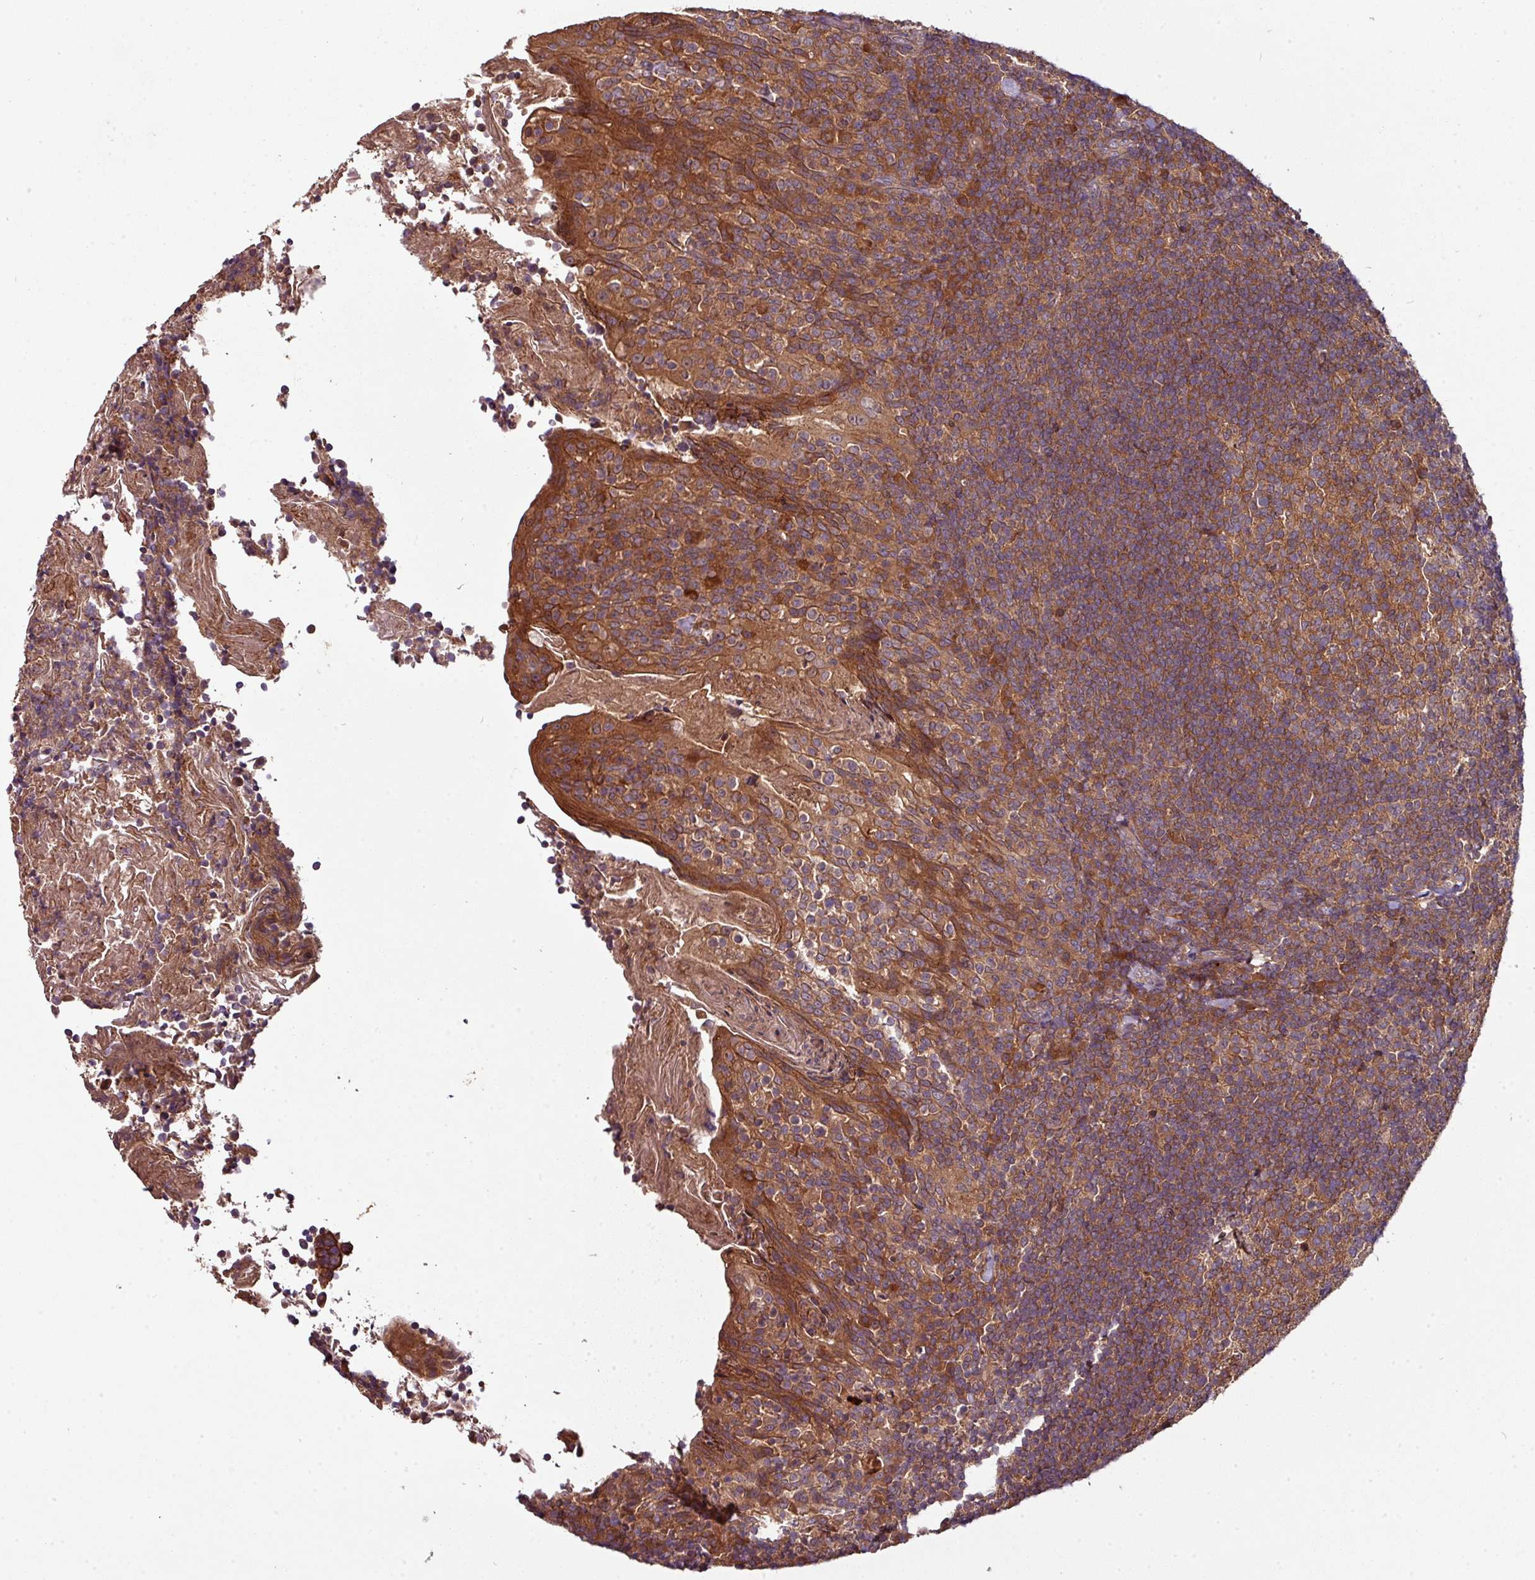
{"staining": {"intensity": "strong", "quantity": ">75%", "location": "cytoplasmic/membranous"}, "tissue": "tonsil", "cell_type": "Germinal center cells", "image_type": "normal", "snomed": [{"axis": "morphology", "description": "Normal tissue, NOS"}, {"axis": "topography", "description": "Tonsil"}], "caption": "Unremarkable tonsil reveals strong cytoplasmic/membranous expression in approximately >75% of germinal center cells Using DAB (brown) and hematoxylin (blue) stains, captured at high magnification using brightfield microscopy..", "gene": "GSKIP", "patient": {"sex": "female", "age": 10}}